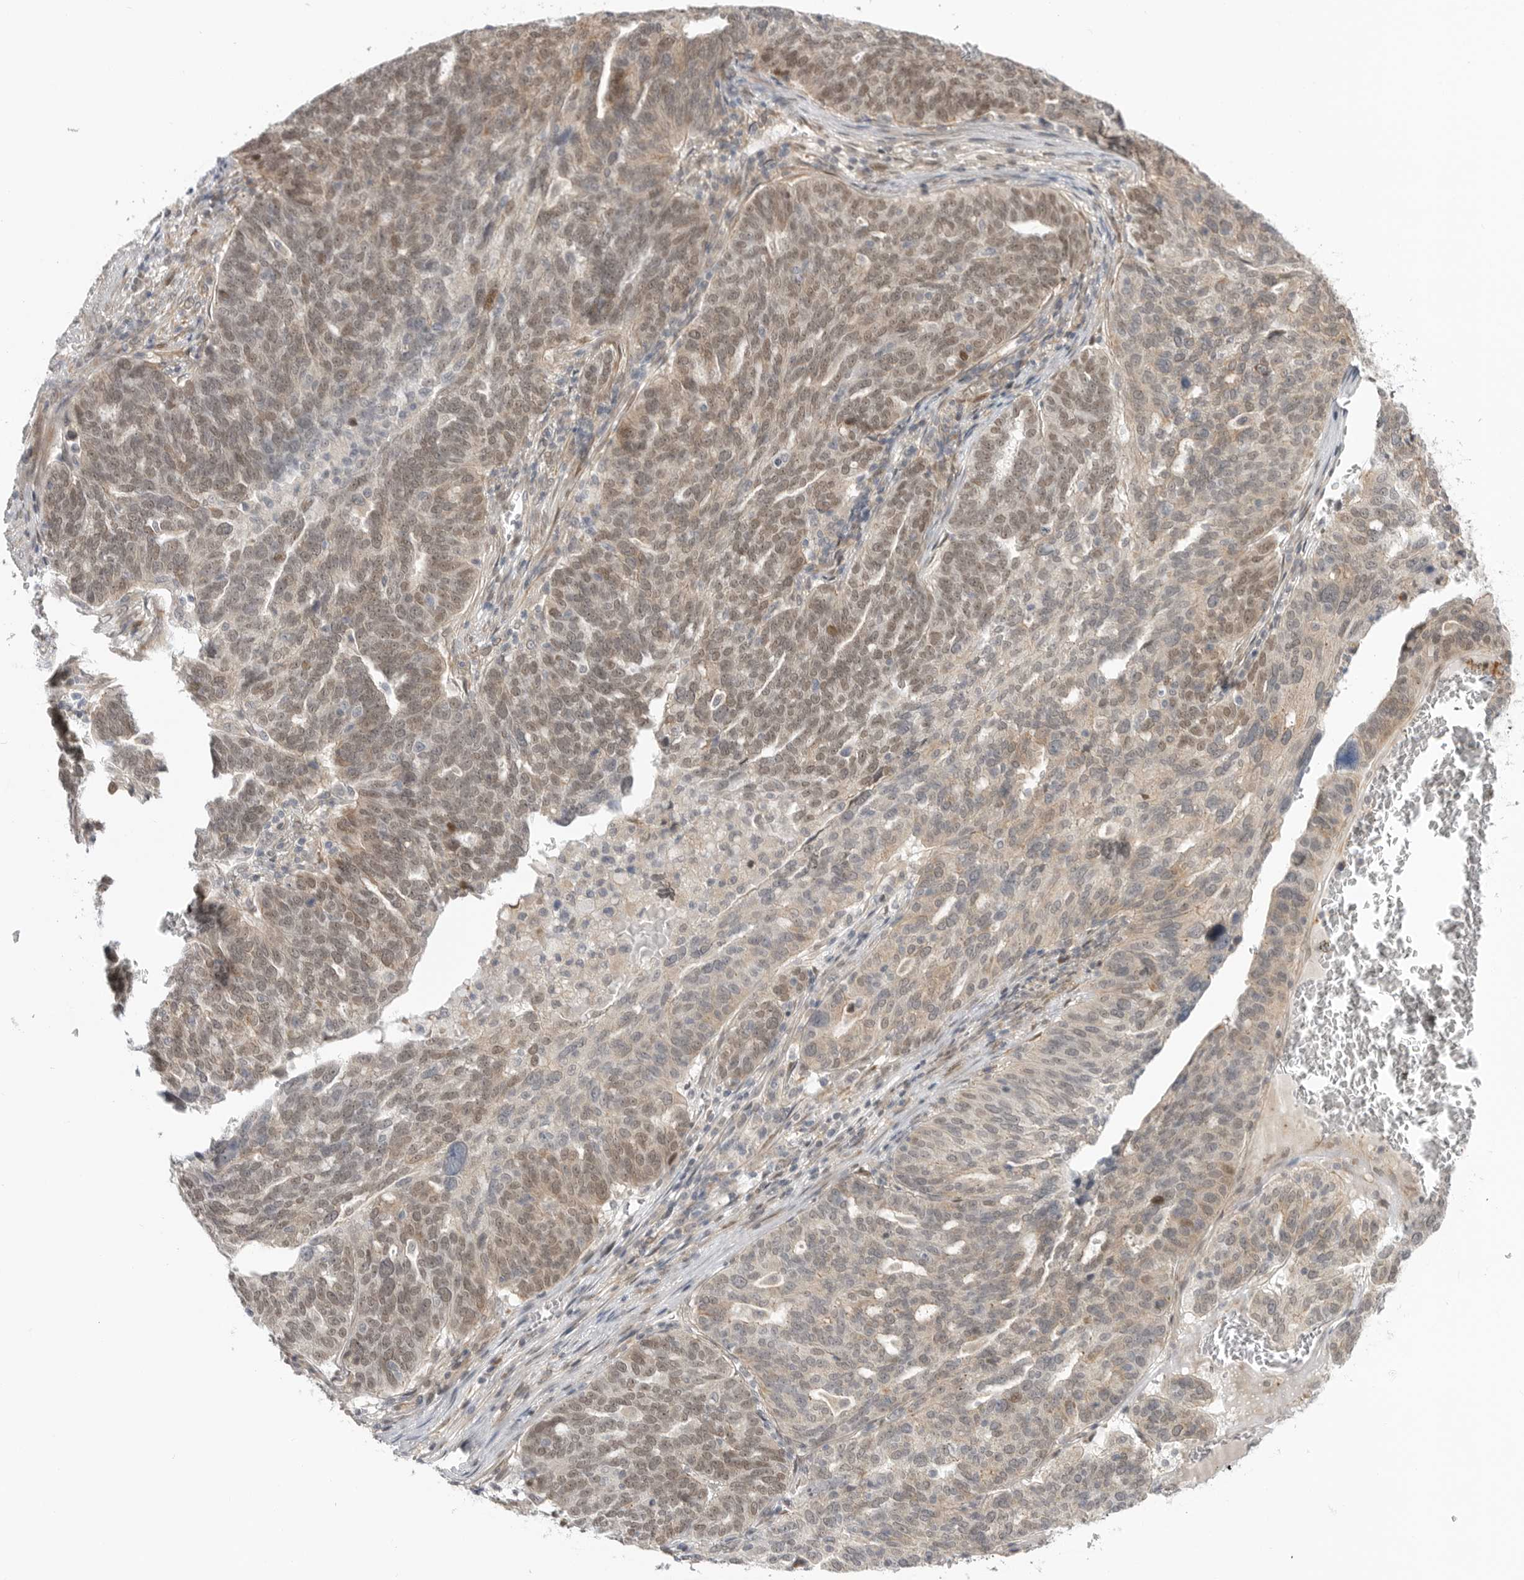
{"staining": {"intensity": "weak", "quantity": ">75%", "location": "cytoplasmic/membranous,nuclear"}, "tissue": "ovarian cancer", "cell_type": "Tumor cells", "image_type": "cancer", "snomed": [{"axis": "morphology", "description": "Cystadenocarcinoma, serous, NOS"}, {"axis": "topography", "description": "Ovary"}], "caption": "A brown stain labels weak cytoplasmic/membranous and nuclear staining of a protein in human serous cystadenocarcinoma (ovarian) tumor cells.", "gene": "GGT6", "patient": {"sex": "female", "age": 59}}